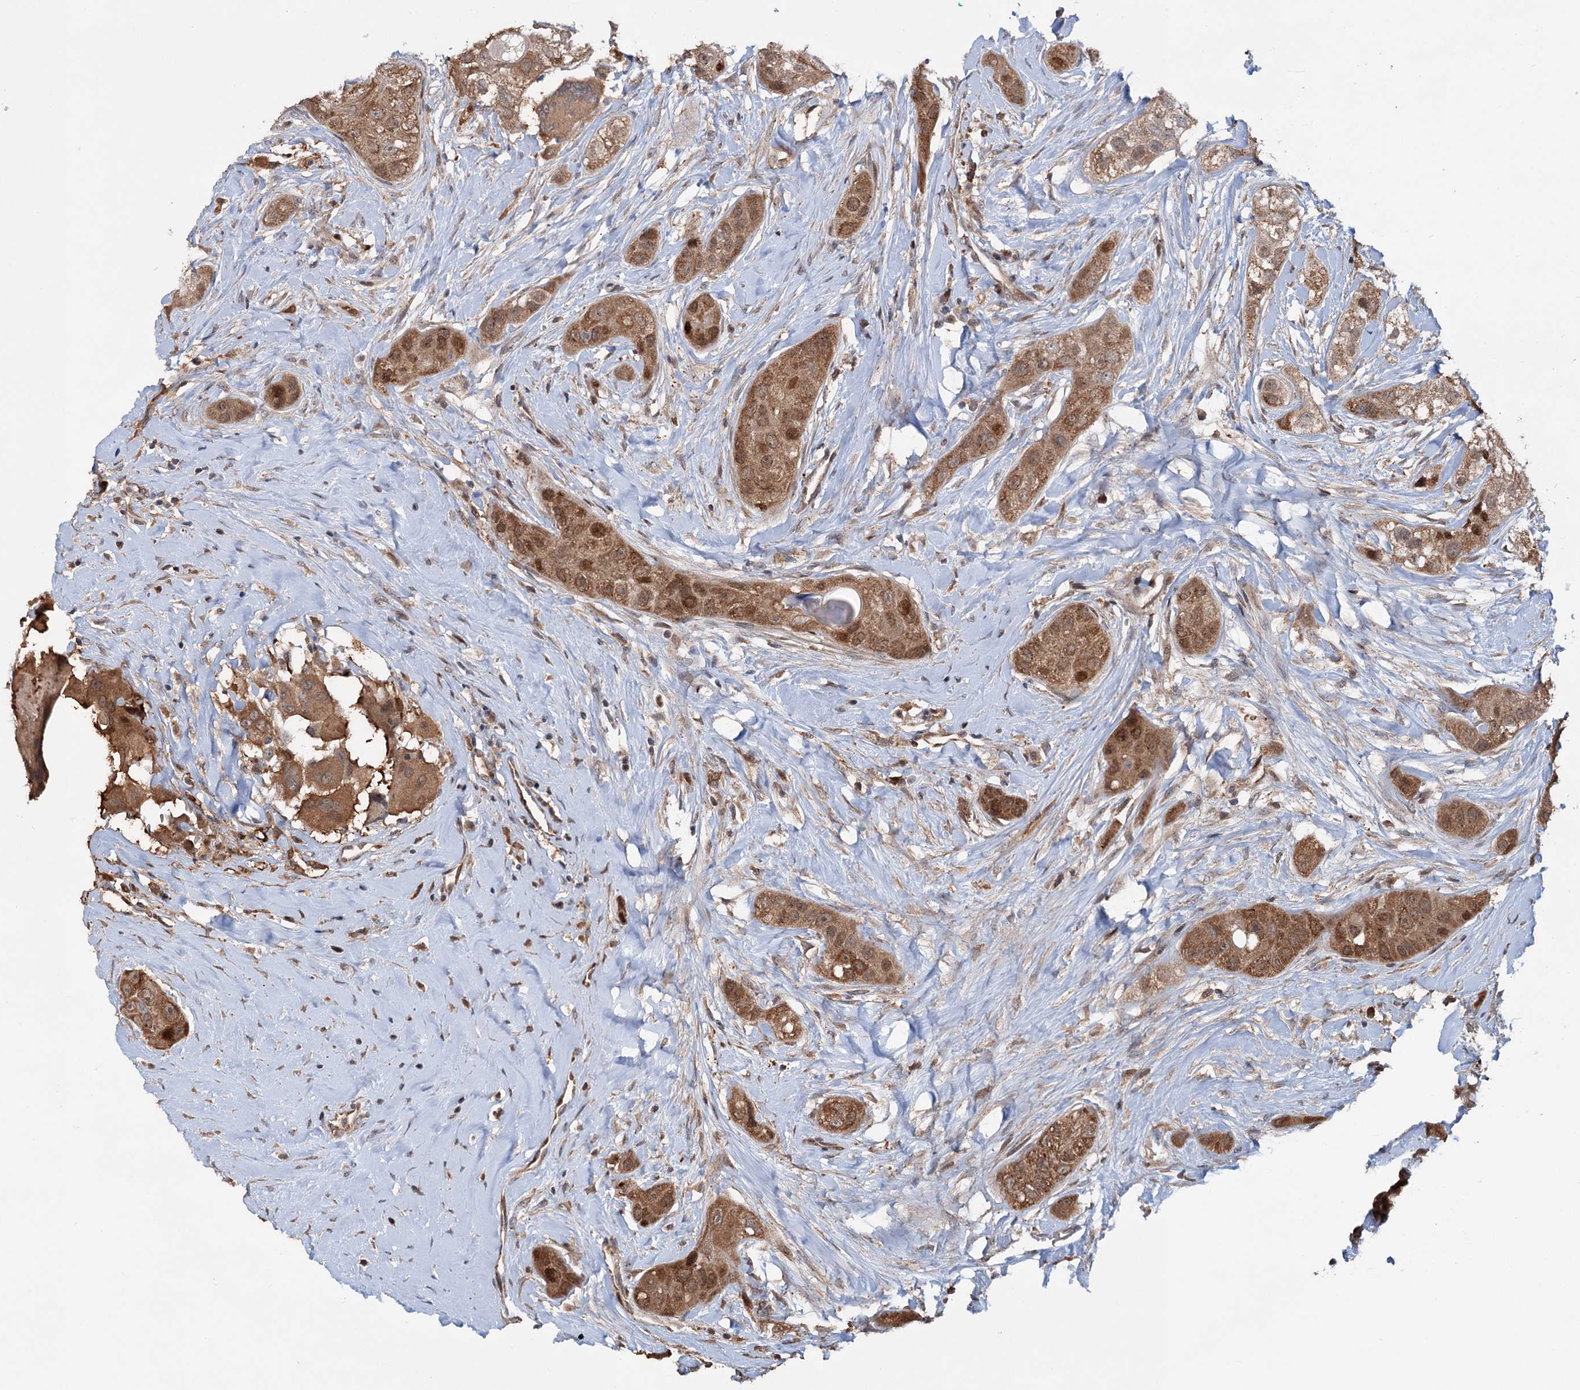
{"staining": {"intensity": "moderate", "quantity": ">75%", "location": "cytoplasmic/membranous,nuclear"}, "tissue": "head and neck cancer", "cell_type": "Tumor cells", "image_type": "cancer", "snomed": [{"axis": "morphology", "description": "Normal tissue, NOS"}, {"axis": "morphology", "description": "Squamous cell carcinoma, NOS"}, {"axis": "topography", "description": "Skeletal muscle"}, {"axis": "topography", "description": "Head-Neck"}], "caption": "Approximately >75% of tumor cells in head and neck cancer (squamous cell carcinoma) reveal moderate cytoplasmic/membranous and nuclear protein expression as visualized by brown immunohistochemical staining.", "gene": "NCAPD2", "patient": {"sex": "male", "age": 51}}